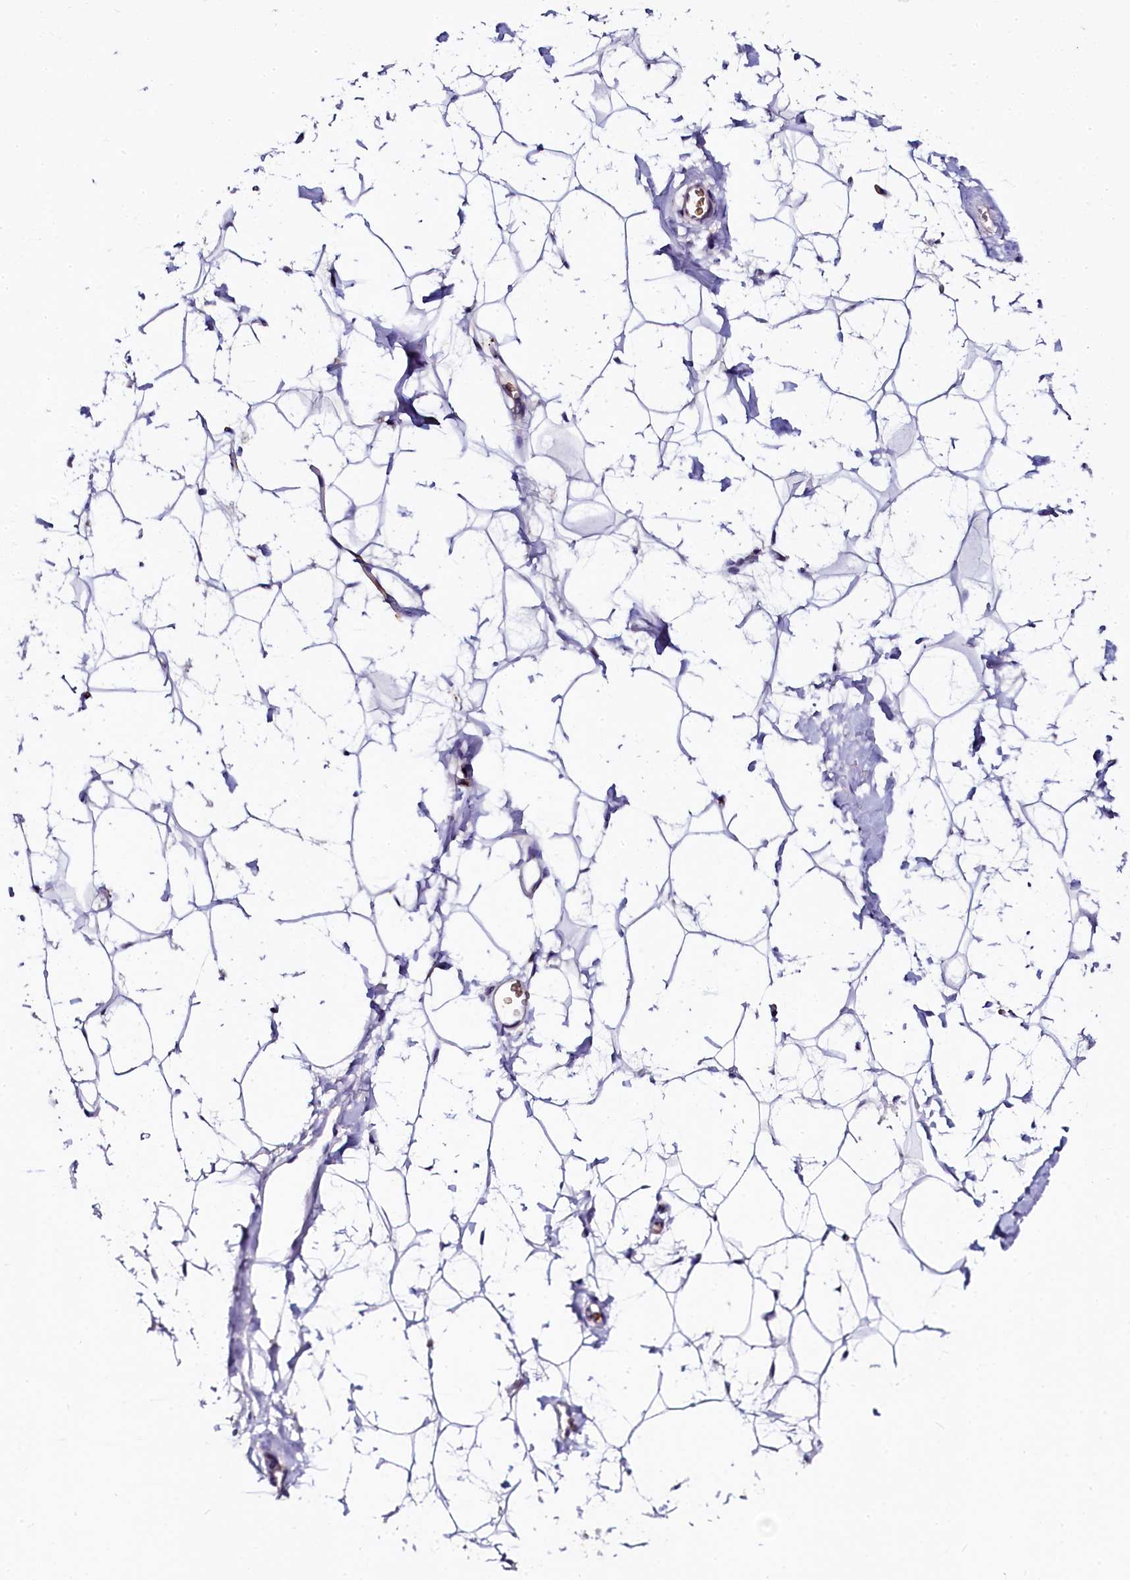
{"staining": {"intensity": "negative", "quantity": "none", "location": "none"}, "tissue": "adipose tissue", "cell_type": "Adipocytes", "image_type": "normal", "snomed": [{"axis": "morphology", "description": "Normal tissue, NOS"}, {"axis": "topography", "description": "Breast"}], "caption": "High magnification brightfield microscopy of benign adipose tissue stained with DAB (3,3'-diaminobenzidine) (brown) and counterstained with hematoxylin (blue): adipocytes show no significant staining. The staining is performed using DAB brown chromogen with nuclei counter-stained in using hematoxylin.", "gene": "CTDSPL2", "patient": {"sex": "female", "age": 26}}